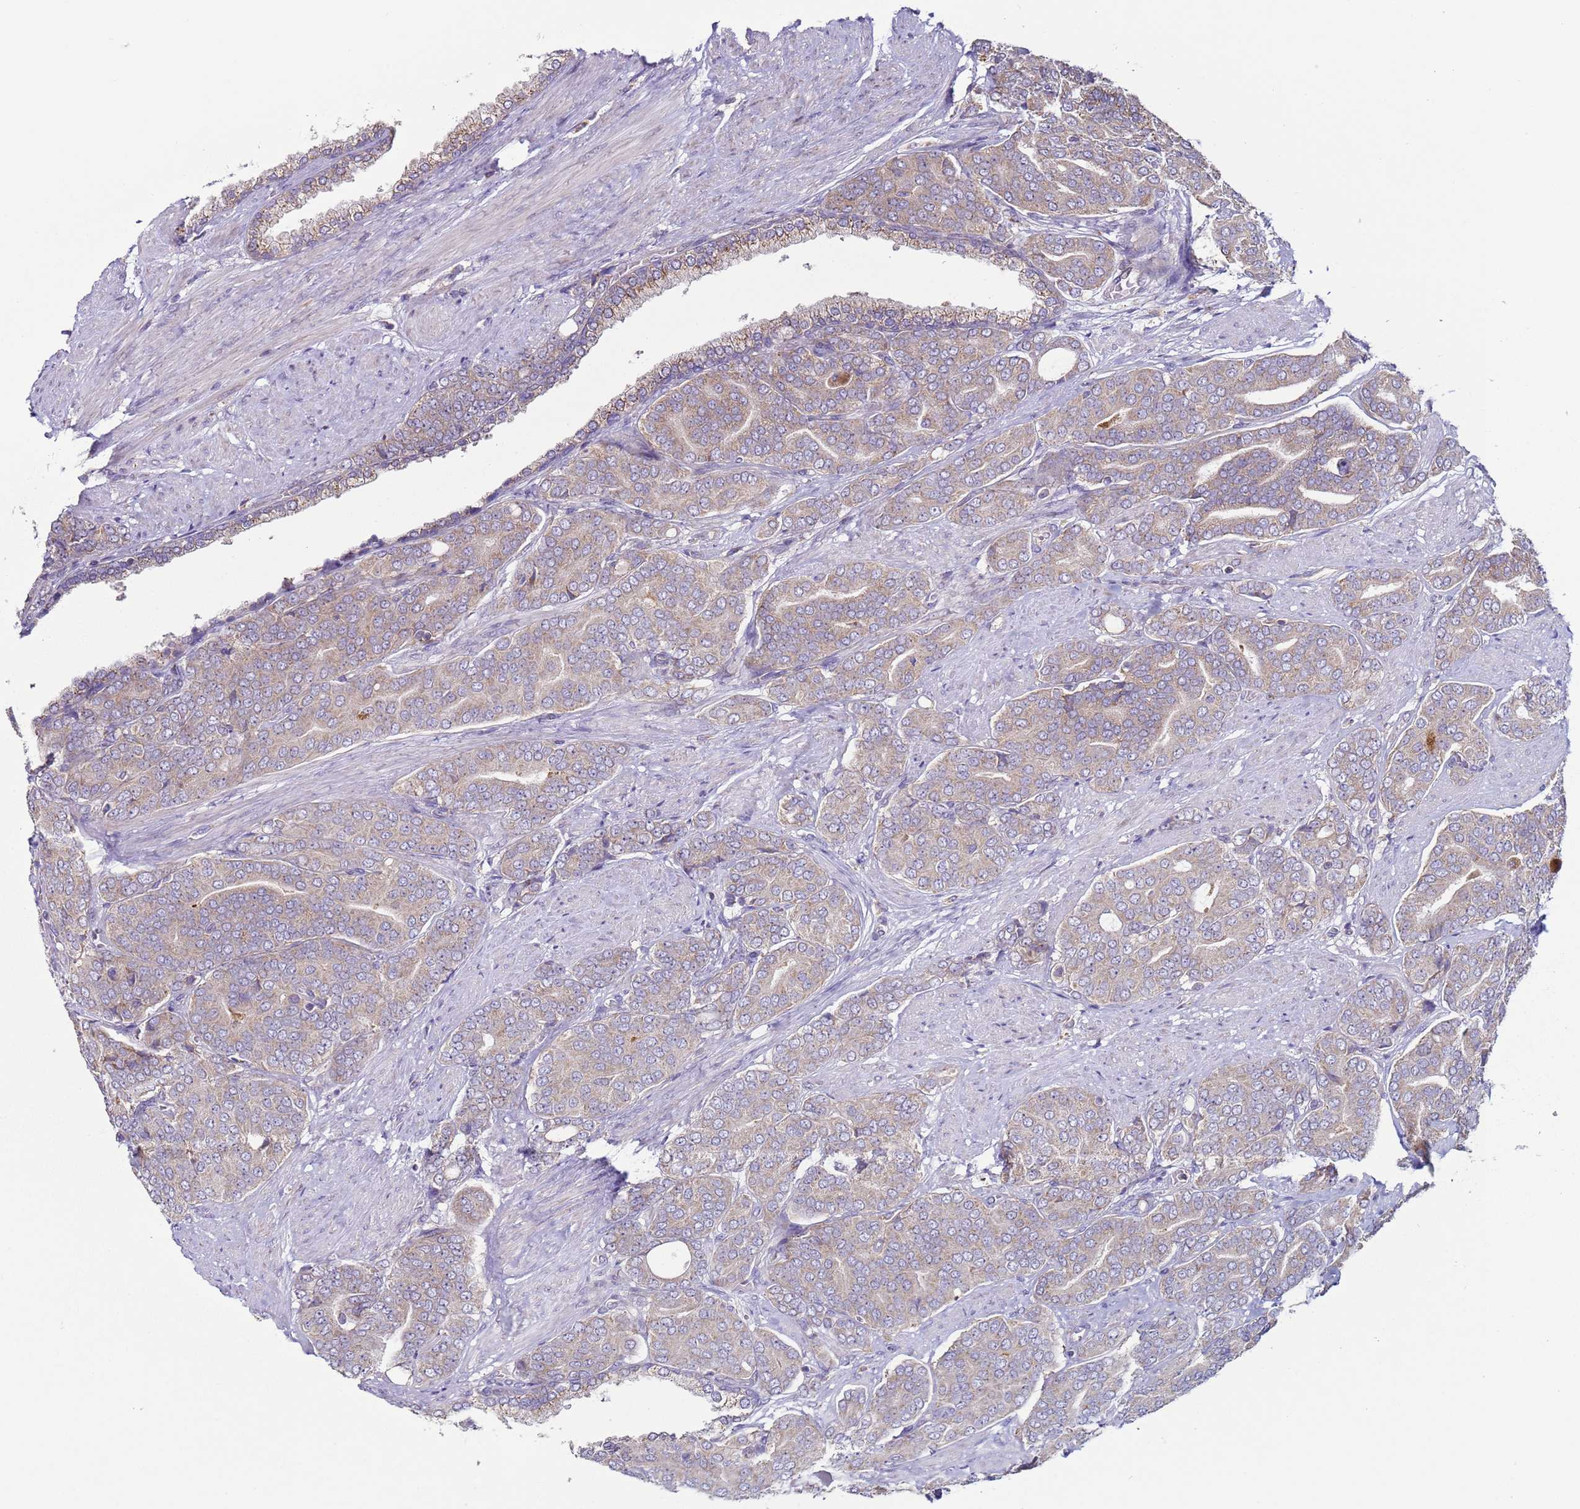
{"staining": {"intensity": "weak", "quantity": "25%-75%", "location": "cytoplasmic/membranous"}, "tissue": "prostate cancer", "cell_type": "Tumor cells", "image_type": "cancer", "snomed": [{"axis": "morphology", "description": "Adenocarcinoma, High grade"}, {"axis": "topography", "description": "Prostate"}], "caption": "Weak cytoplasmic/membranous protein expression is present in approximately 25%-75% of tumor cells in high-grade adenocarcinoma (prostate). (Brightfield microscopy of DAB IHC at high magnification).", "gene": "DIP2B", "patient": {"sex": "male", "age": 67}}